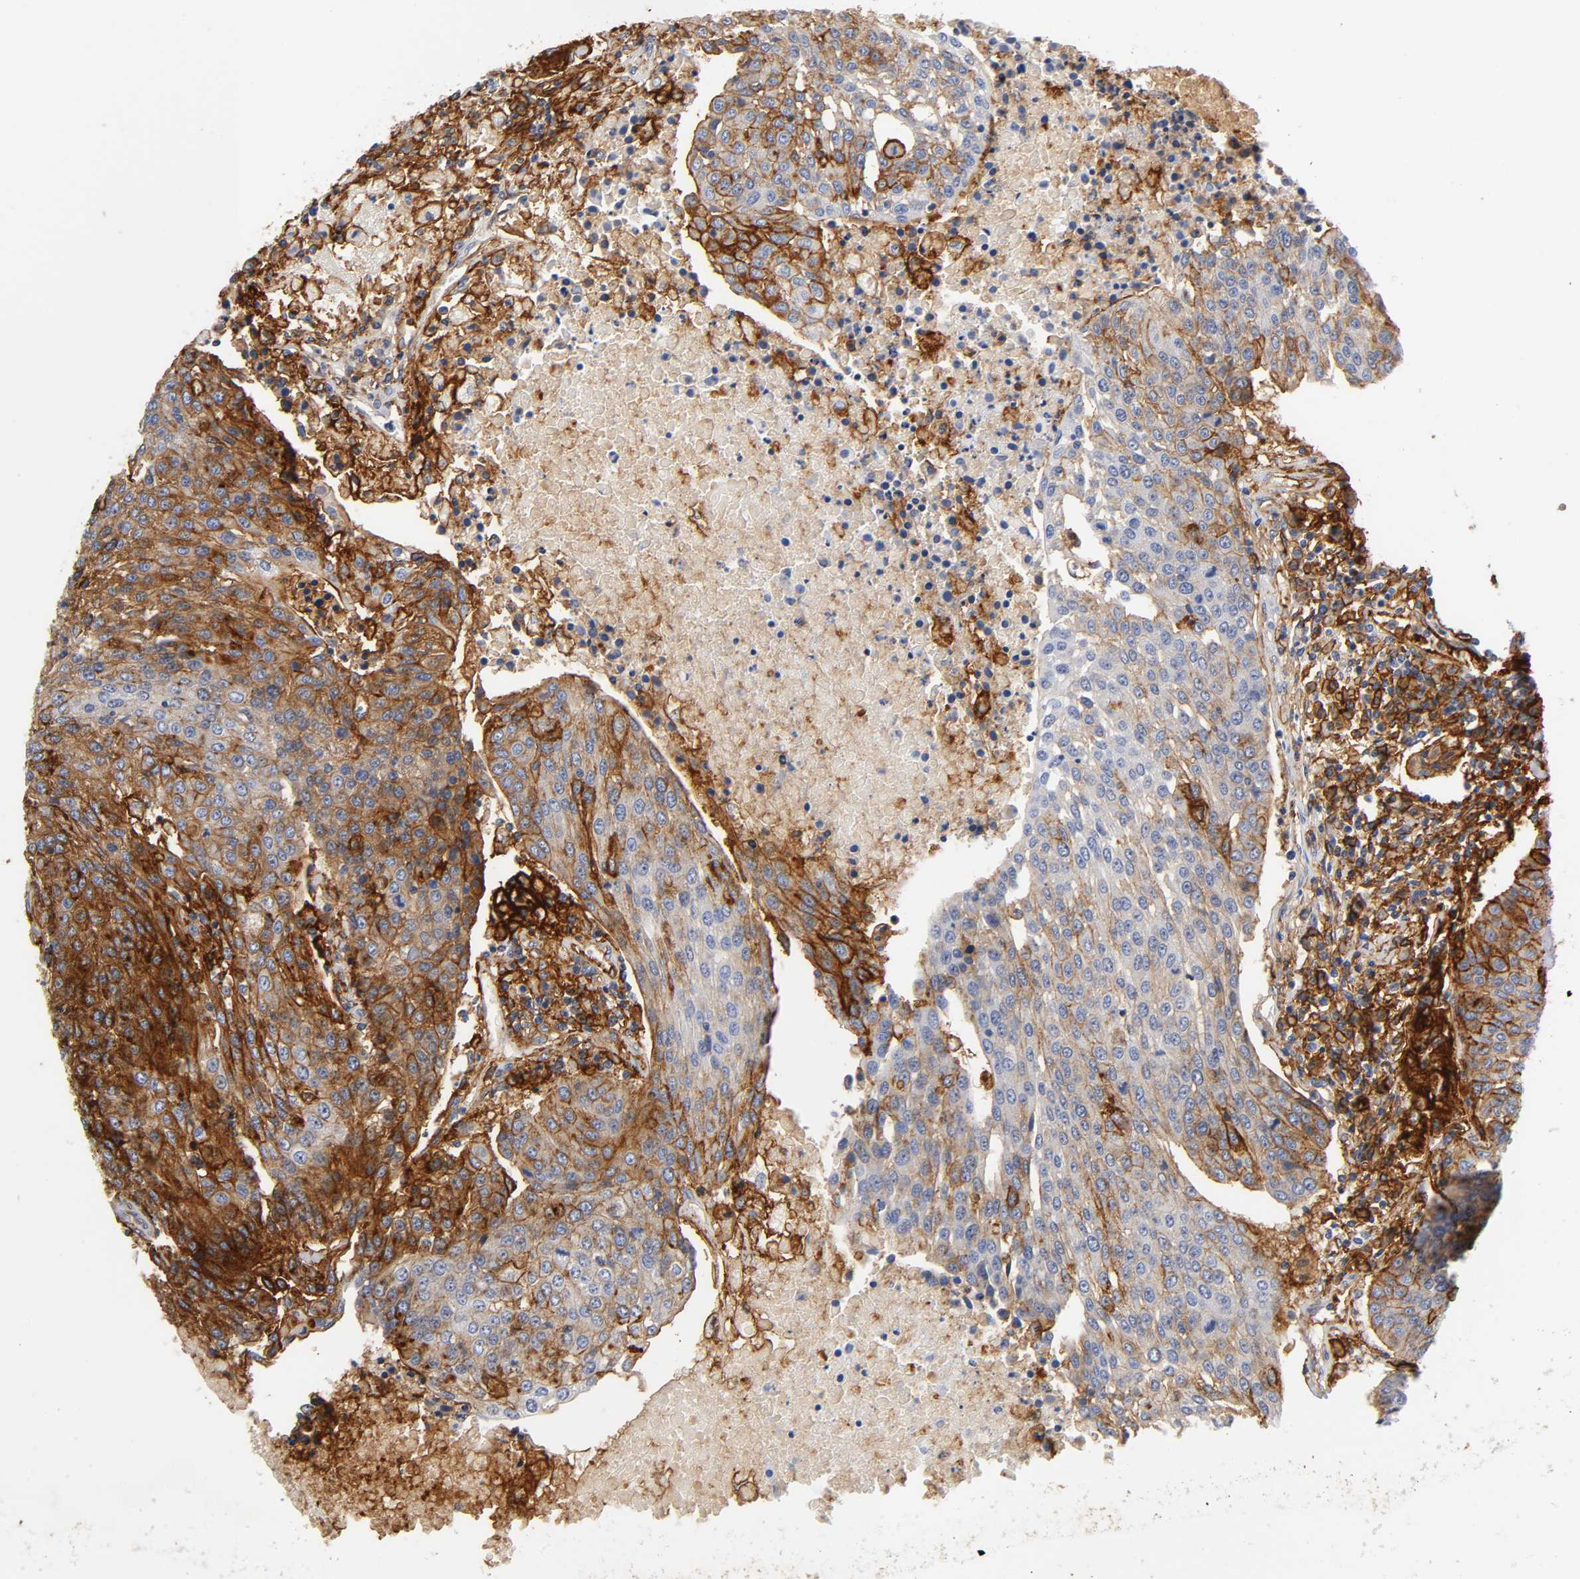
{"staining": {"intensity": "strong", "quantity": "25%-75%", "location": "cytoplasmic/membranous"}, "tissue": "urothelial cancer", "cell_type": "Tumor cells", "image_type": "cancer", "snomed": [{"axis": "morphology", "description": "Urothelial carcinoma, High grade"}, {"axis": "topography", "description": "Urinary bladder"}], "caption": "Immunohistochemical staining of human high-grade urothelial carcinoma exhibits strong cytoplasmic/membranous protein staining in approximately 25%-75% of tumor cells. The protein of interest is stained brown, and the nuclei are stained in blue (DAB IHC with brightfield microscopy, high magnification).", "gene": "ICAM1", "patient": {"sex": "female", "age": 85}}